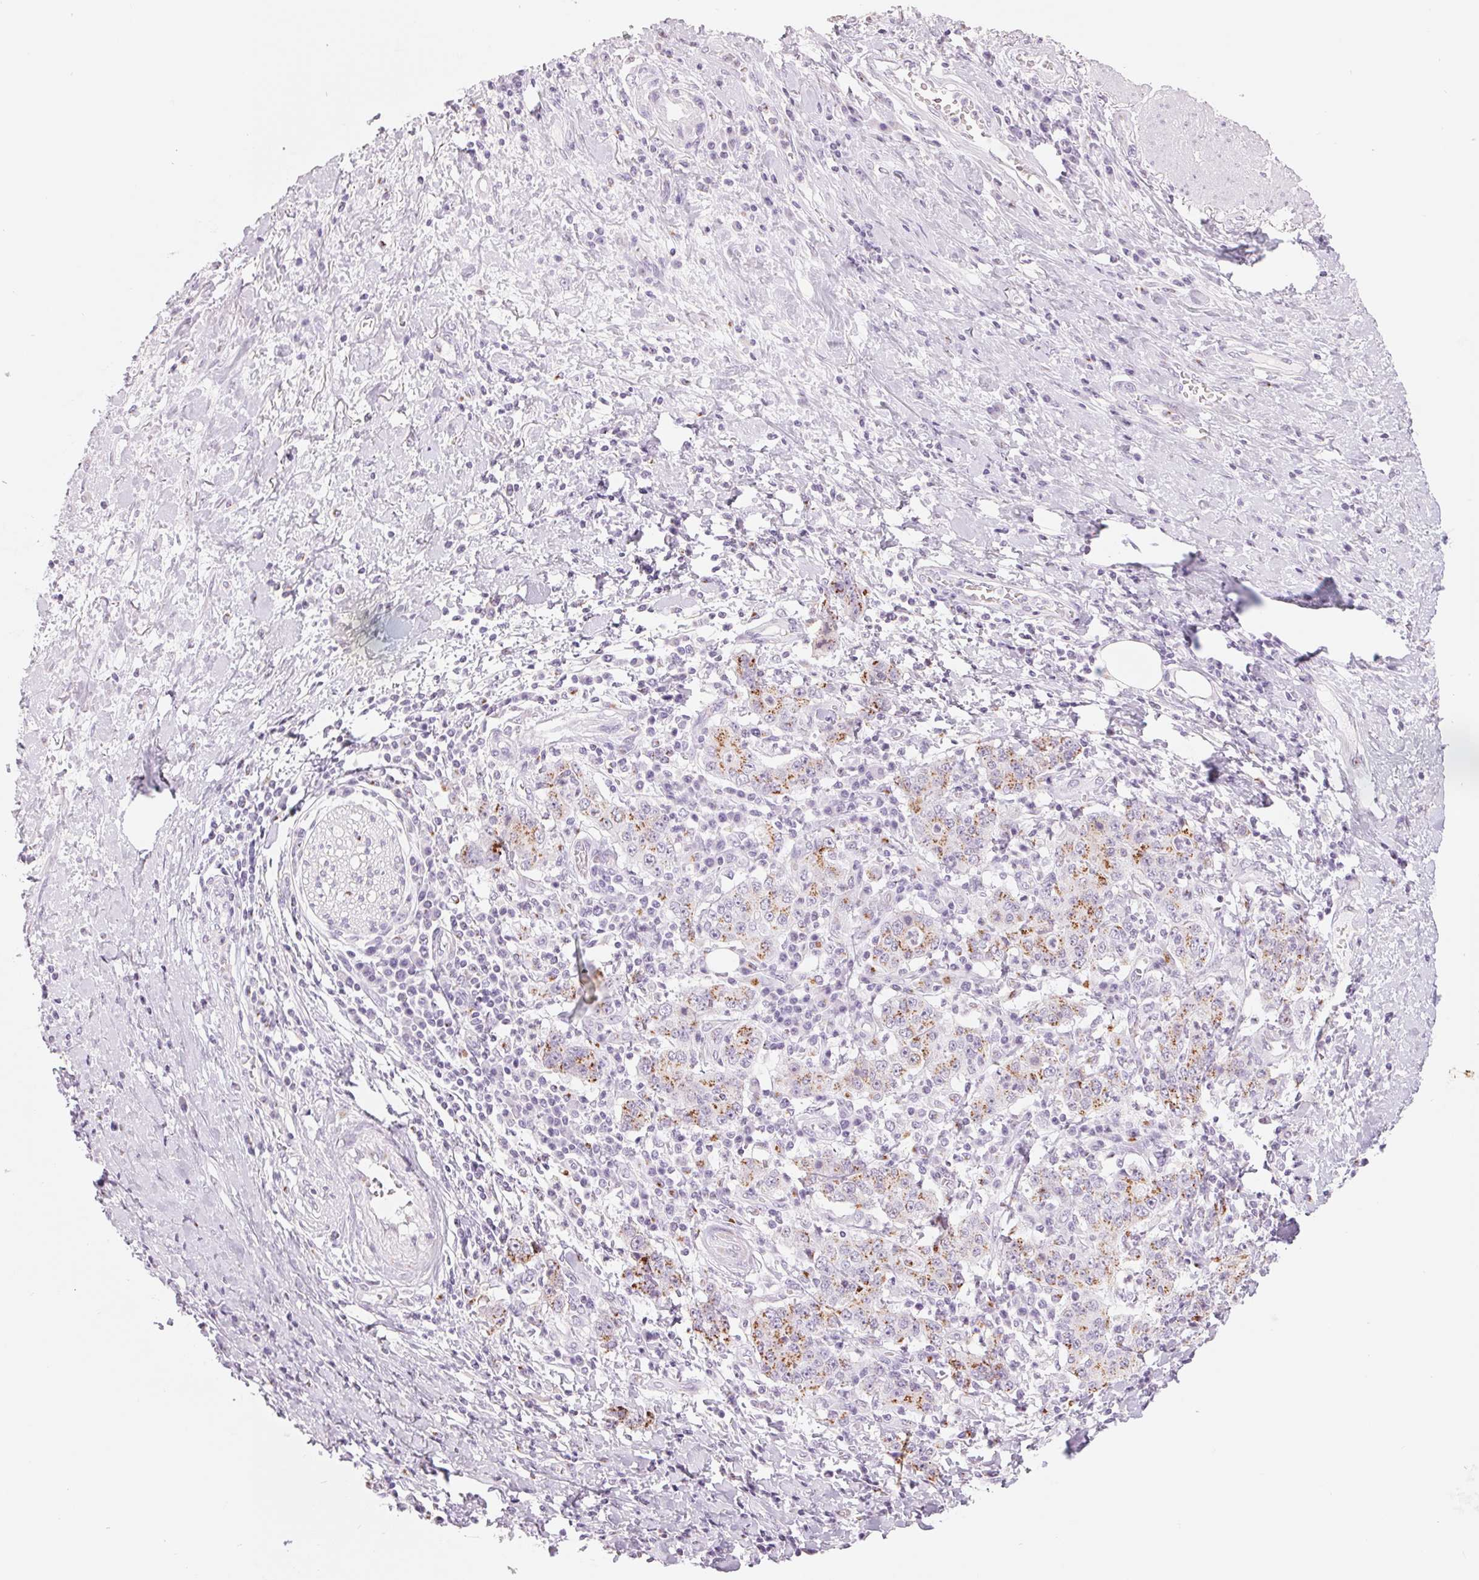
{"staining": {"intensity": "moderate", "quantity": "25%-75%", "location": "cytoplasmic/membranous"}, "tissue": "stomach cancer", "cell_type": "Tumor cells", "image_type": "cancer", "snomed": [{"axis": "morphology", "description": "Normal tissue, NOS"}, {"axis": "morphology", "description": "Adenocarcinoma, NOS"}, {"axis": "topography", "description": "Stomach, upper"}, {"axis": "topography", "description": "Stomach"}], "caption": "High-magnification brightfield microscopy of stomach cancer (adenocarcinoma) stained with DAB (3,3'-diaminobenzidine) (brown) and counterstained with hematoxylin (blue). tumor cells exhibit moderate cytoplasmic/membranous staining is appreciated in approximately25%-75% of cells.", "gene": "GALNT7", "patient": {"sex": "male", "age": 59}}